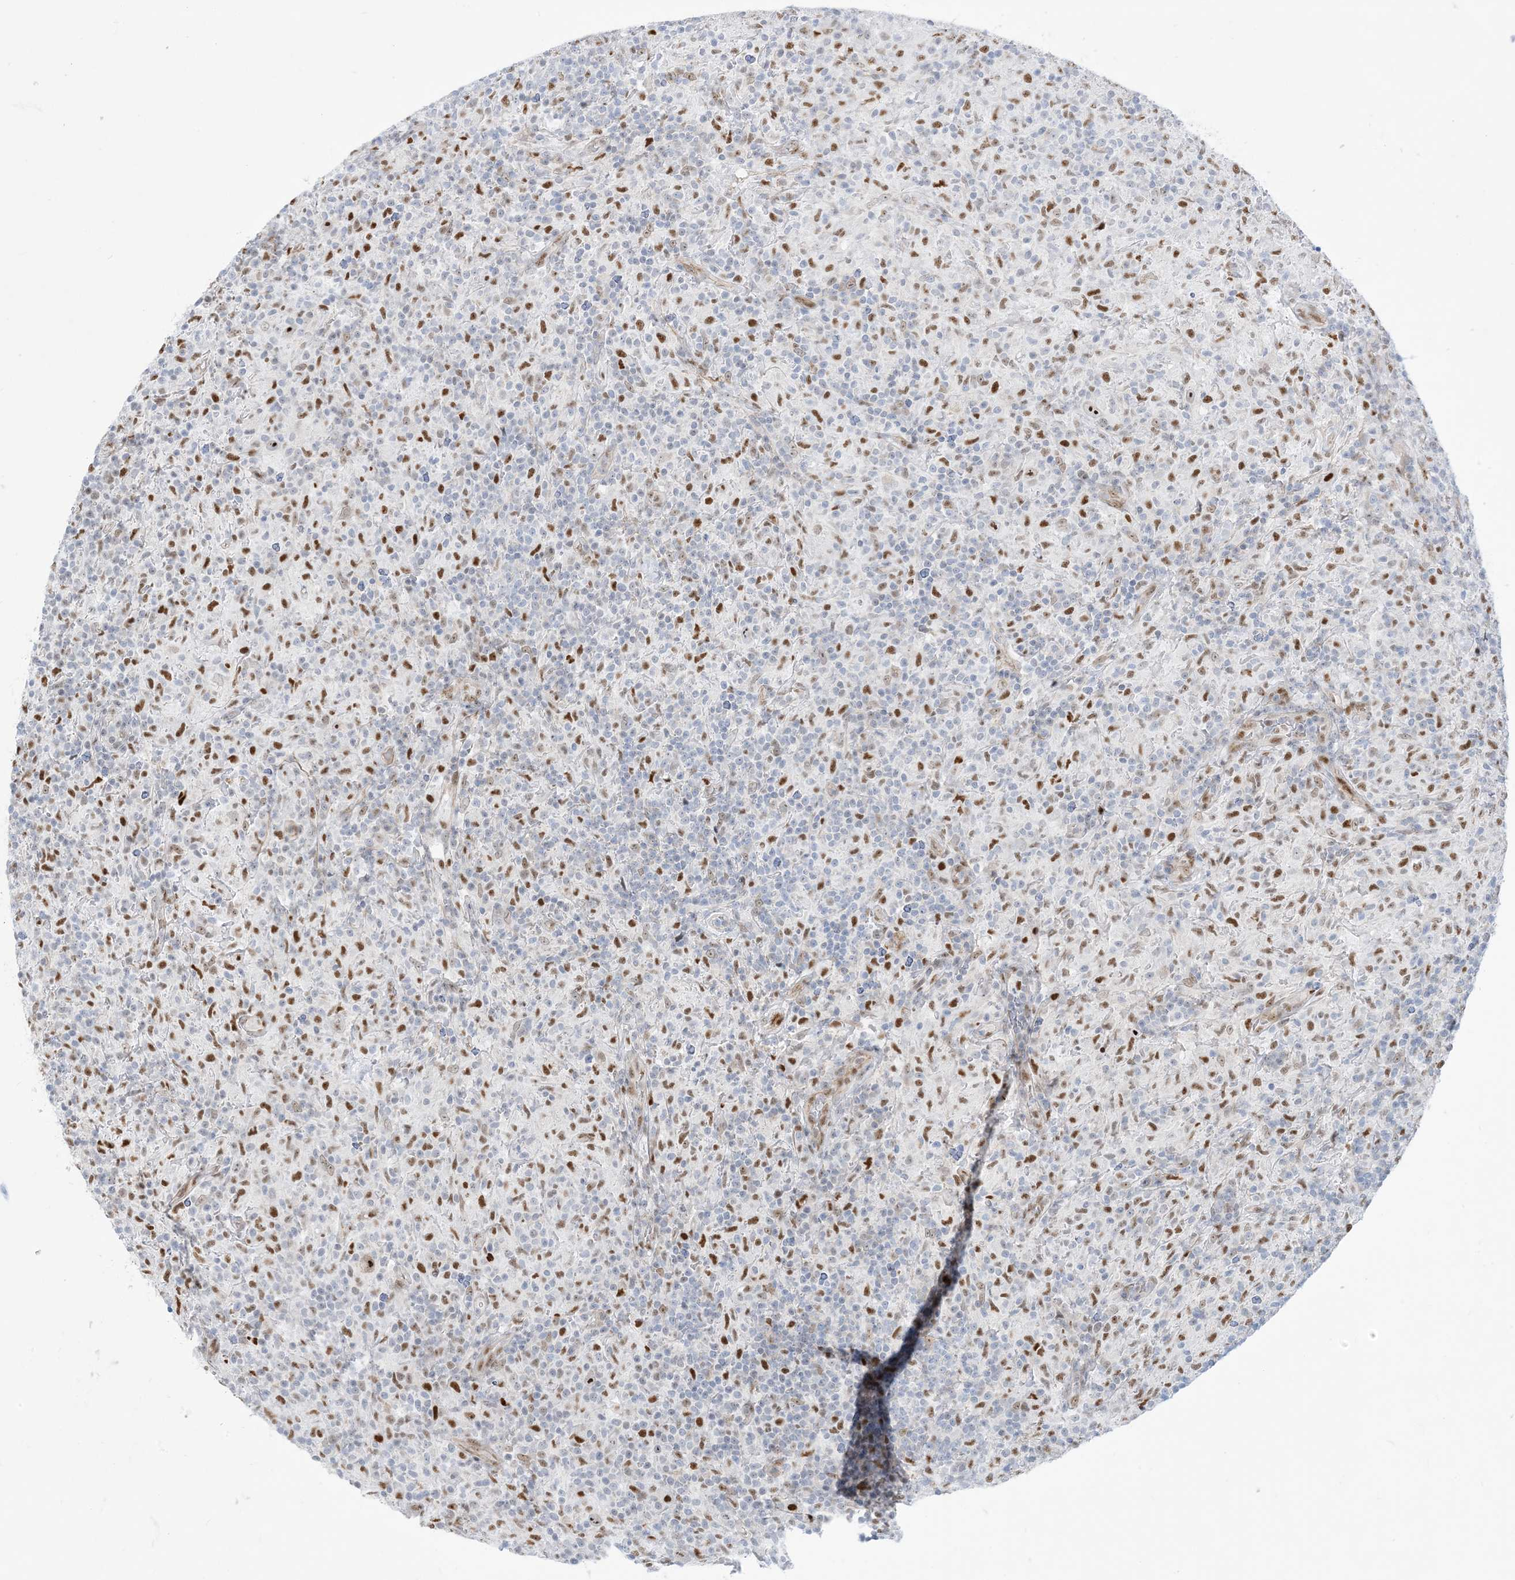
{"staining": {"intensity": "weak", "quantity": ">75%", "location": "nuclear"}, "tissue": "lymphoma", "cell_type": "Tumor cells", "image_type": "cancer", "snomed": [{"axis": "morphology", "description": "Hodgkin's disease, NOS"}, {"axis": "topography", "description": "Lymph node"}], "caption": "Immunohistochemistry (IHC) (DAB) staining of lymphoma displays weak nuclear protein expression in approximately >75% of tumor cells.", "gene": "MARS2", "patient": {"sex": "male", "age": 70}}